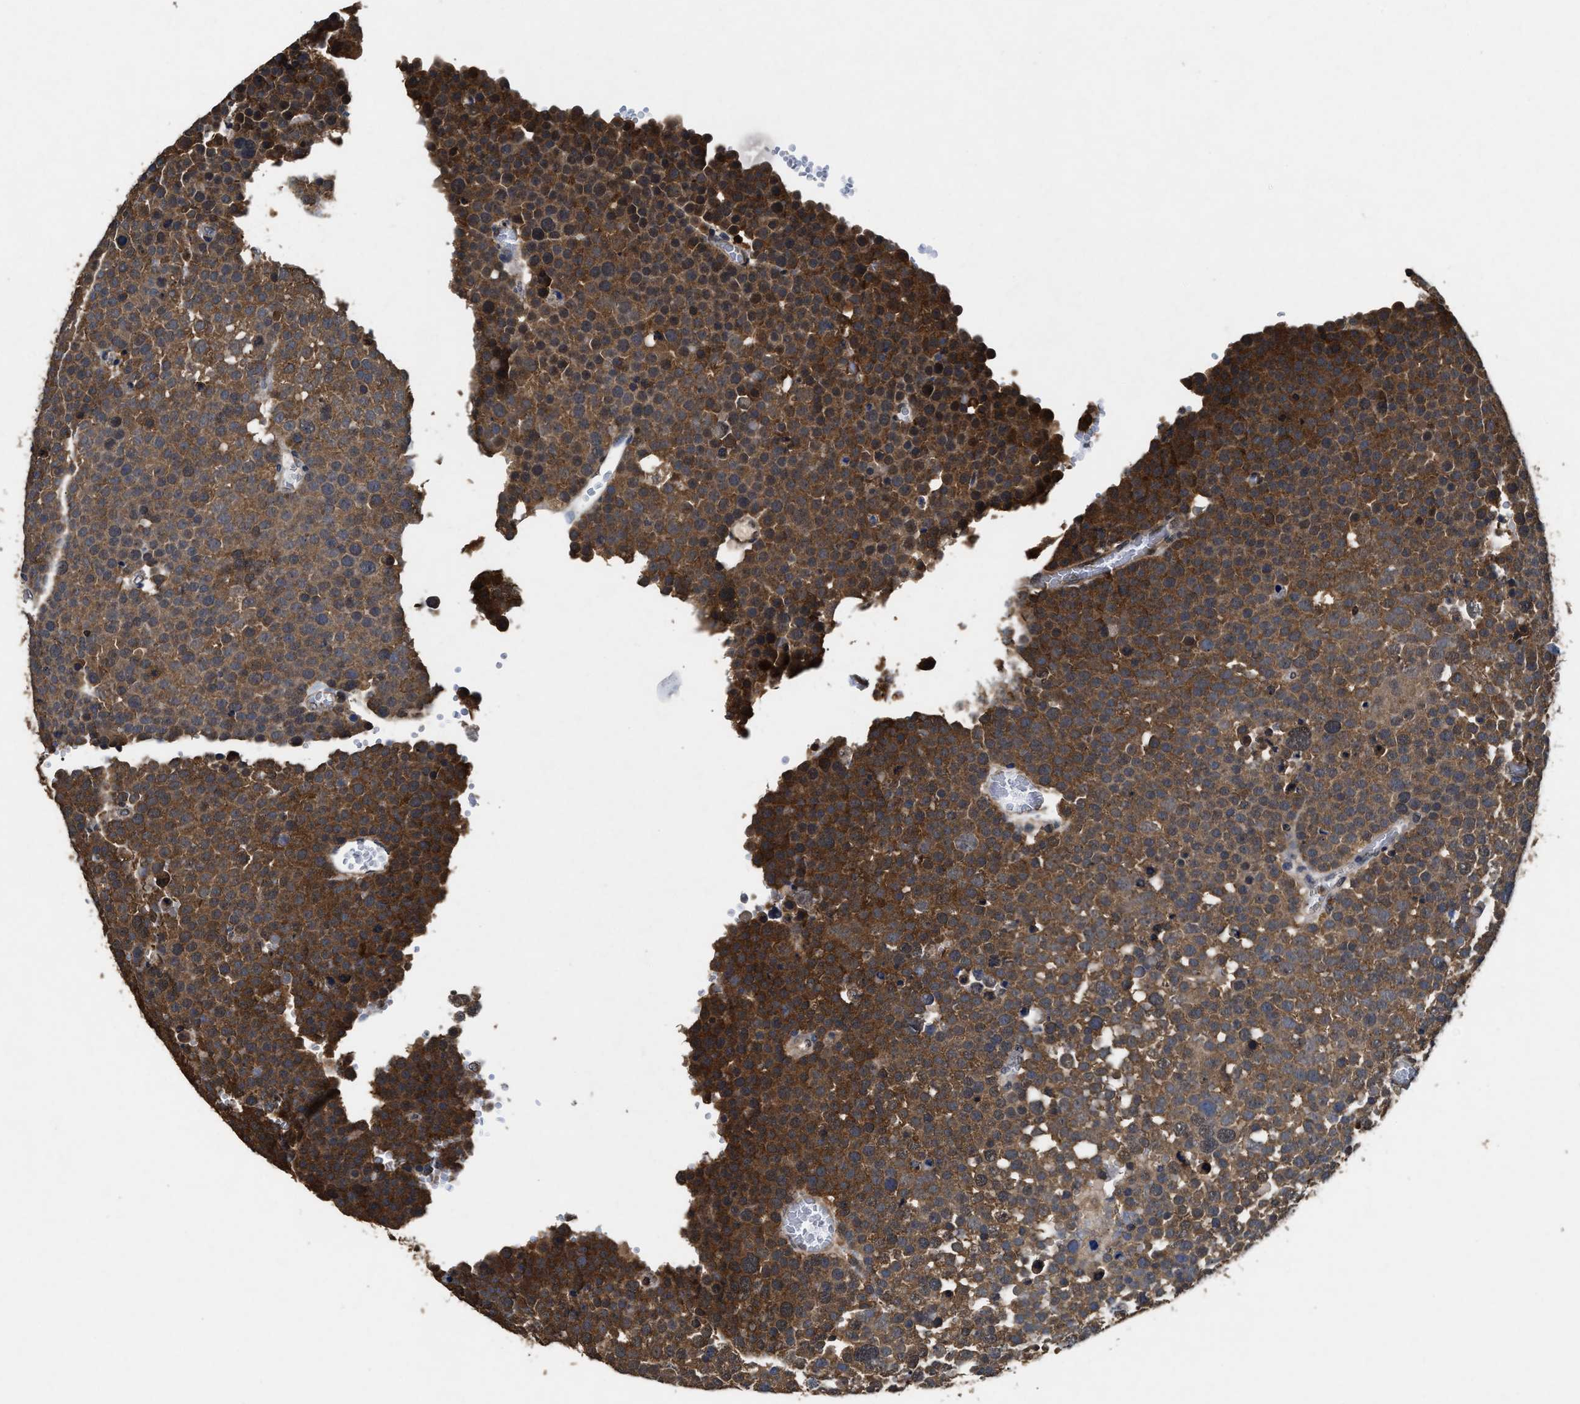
{"staining": {"intensity": "moderate", "quantity": ">75%", "location": "cytoplasmic/membranous"}, "tissue": "testis cancer", "cell_type": "Tumor cells", "image_type": "cancer", "snomed": [{"axis": "morphology", "description": "Seminoma, NOS"}, {"axis": "topography", "description": "Testis"}], "caption": "About >75% of tumor cells in human testis cancer (seminoma) exhibit moderate cytoplasmic/membranous protein positivity as visualized by brown immunohistochemical staining.", "gene": "ACAT2", "patient": {"sex": "male", "age": 71}}